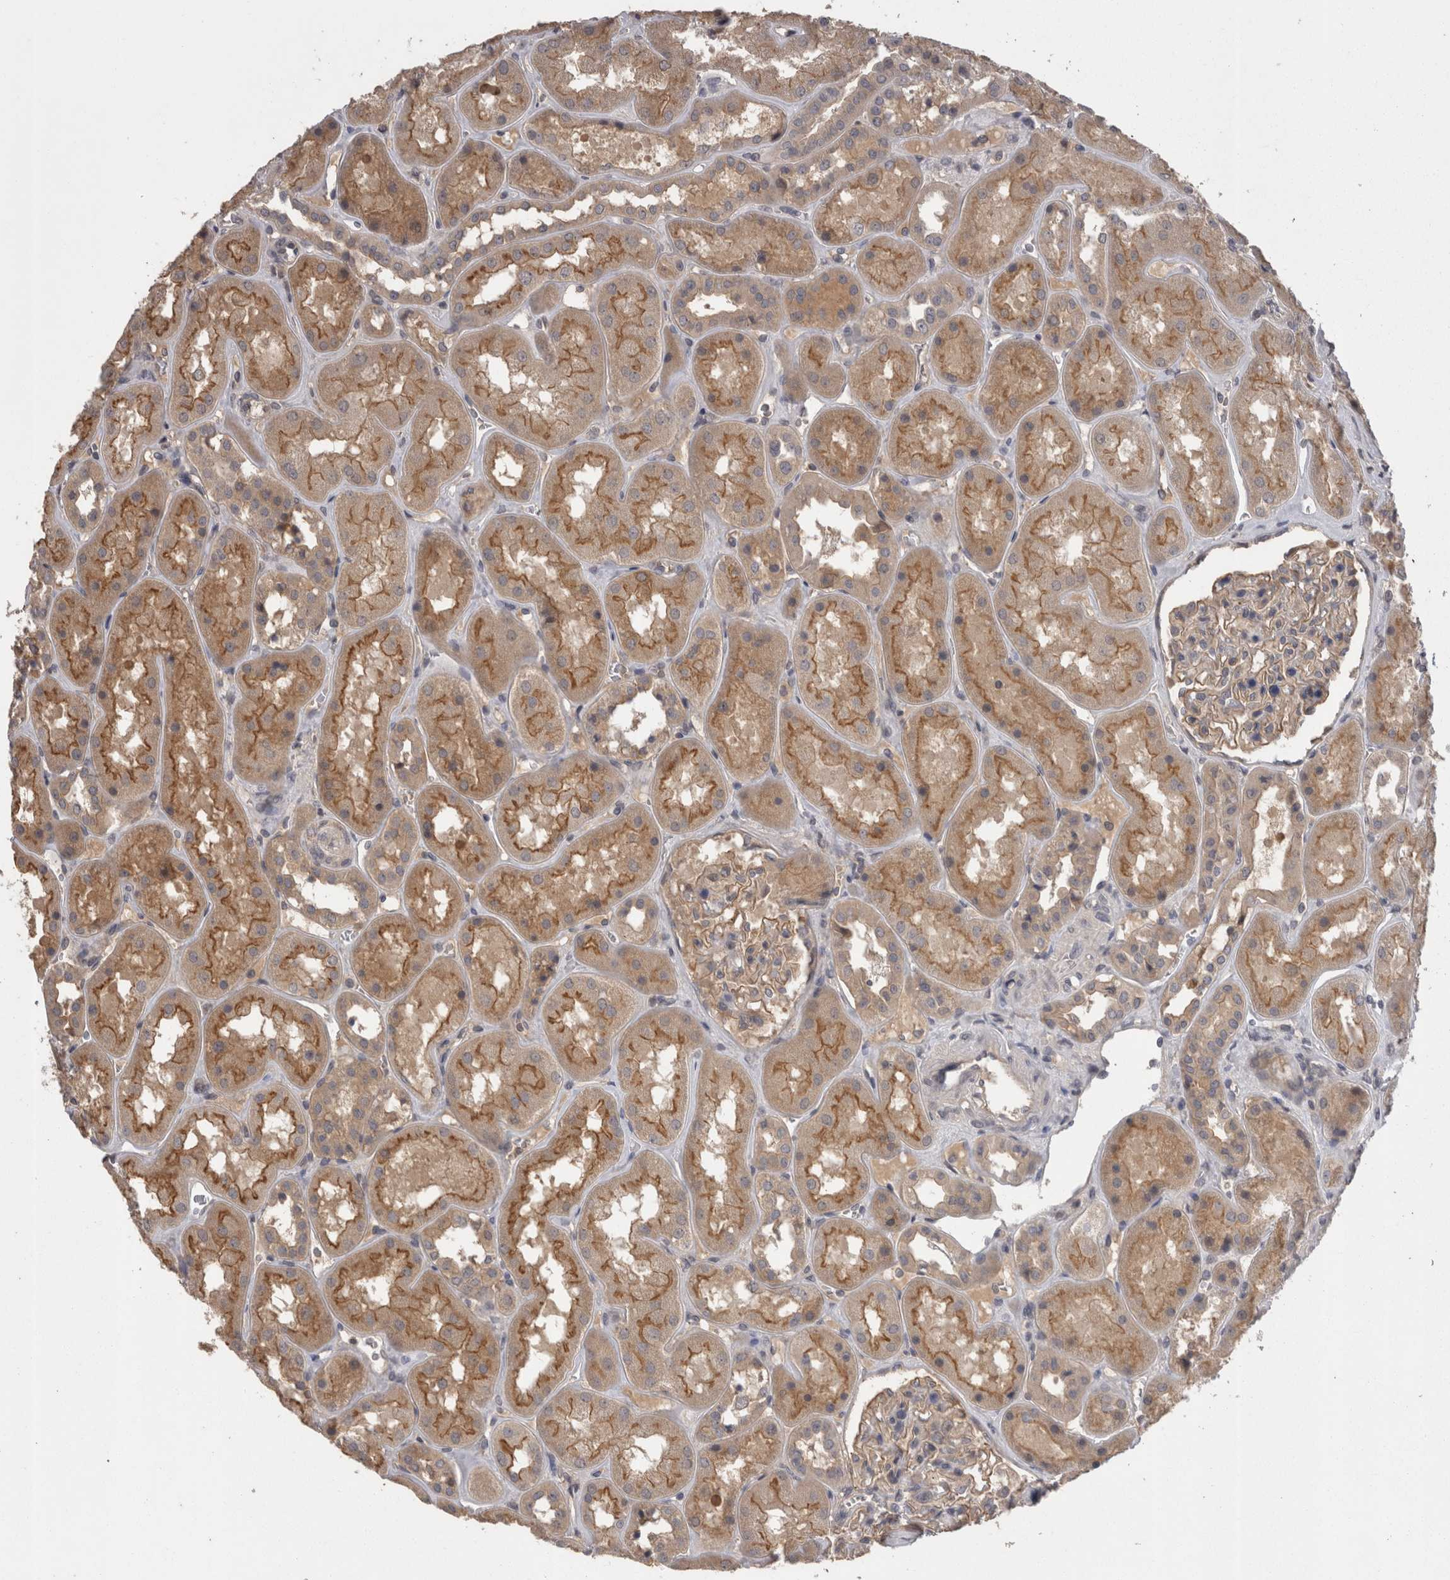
{"staining": {"intensity": "weak", "quantity": ">75%", "location": "cytoplasmic/membranous"}, "tissue": "kidney", "cell_type": "Cells in glomeruli", "image_type": "normal", "snomed": [{"axis": "morphology", "description": "Normal tissue, NOS"}, {"axis": "topography", "description": "Kidney"}], "caption": "A micrograph showing weak cytoplasmic/membranous expression in about >75% of cells in glomeruli in unremarkable kidney, as visualized by brown immunohistochemical staining.", "gene": "PON3", "patient": {"sex": "male", "age": 70}}